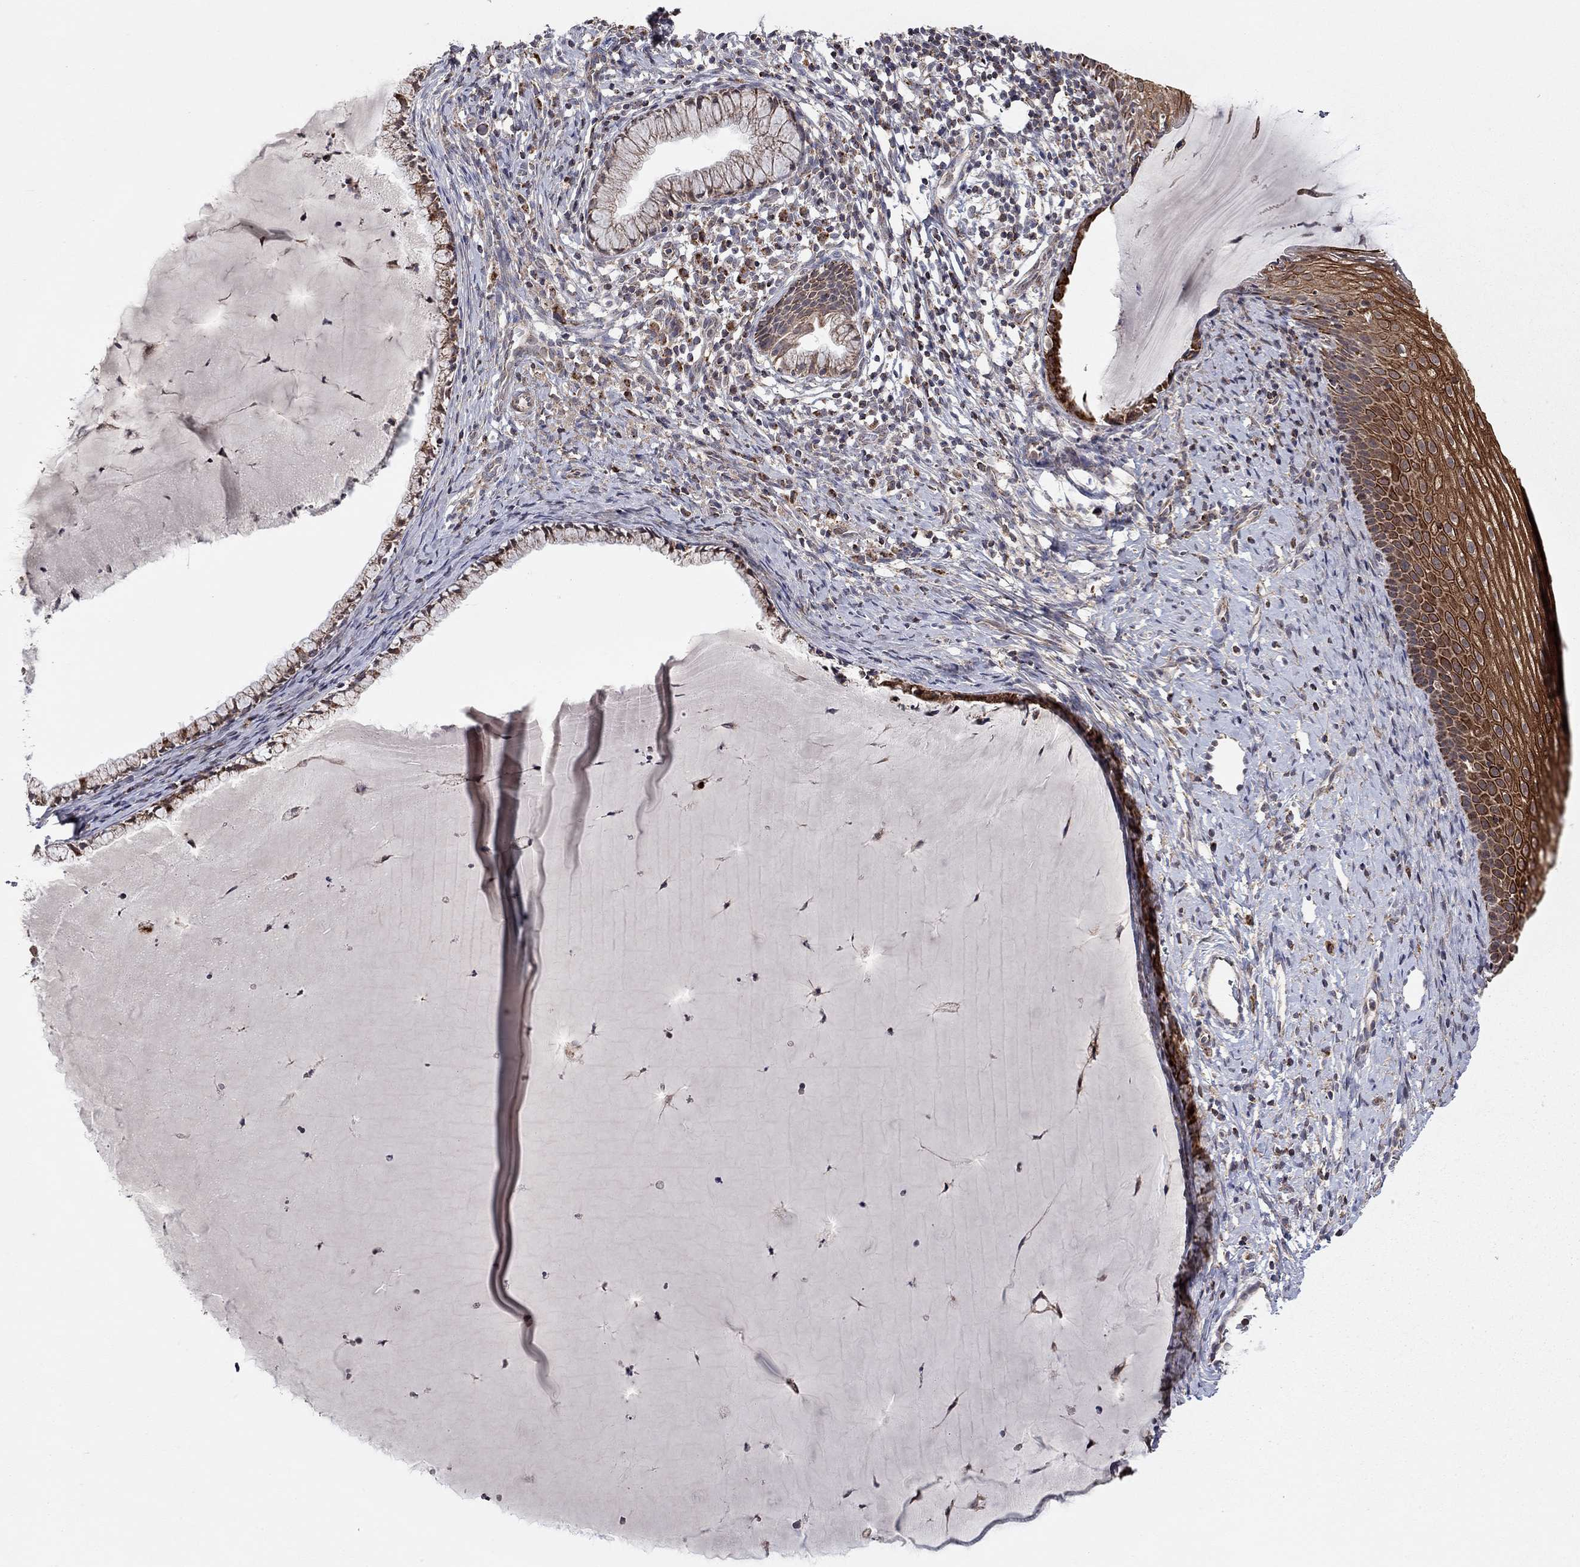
{"staining": {"intensity": "moderate", "quantity": "25%-75%", "location": "cytoplasmic/membranous"}, "tissue": "cervix", "cell_type": "Glandular cells", "image_type": "normal", "snomed": [{"axis": "morphology", "description": "Normal tissue, NOS"}, {"axis": "topography", "description": "Cervix"}], "caption": "Glandular cells display medium levels of moderate cytoplasmic/membranous expression in about 25%-75% of cells in unremarkable cervix. (DAB IHC, brown staining for protein, blue staining for nuclei).", "gene": "IDS", "patient": {"sex": "female", "age": 39}}